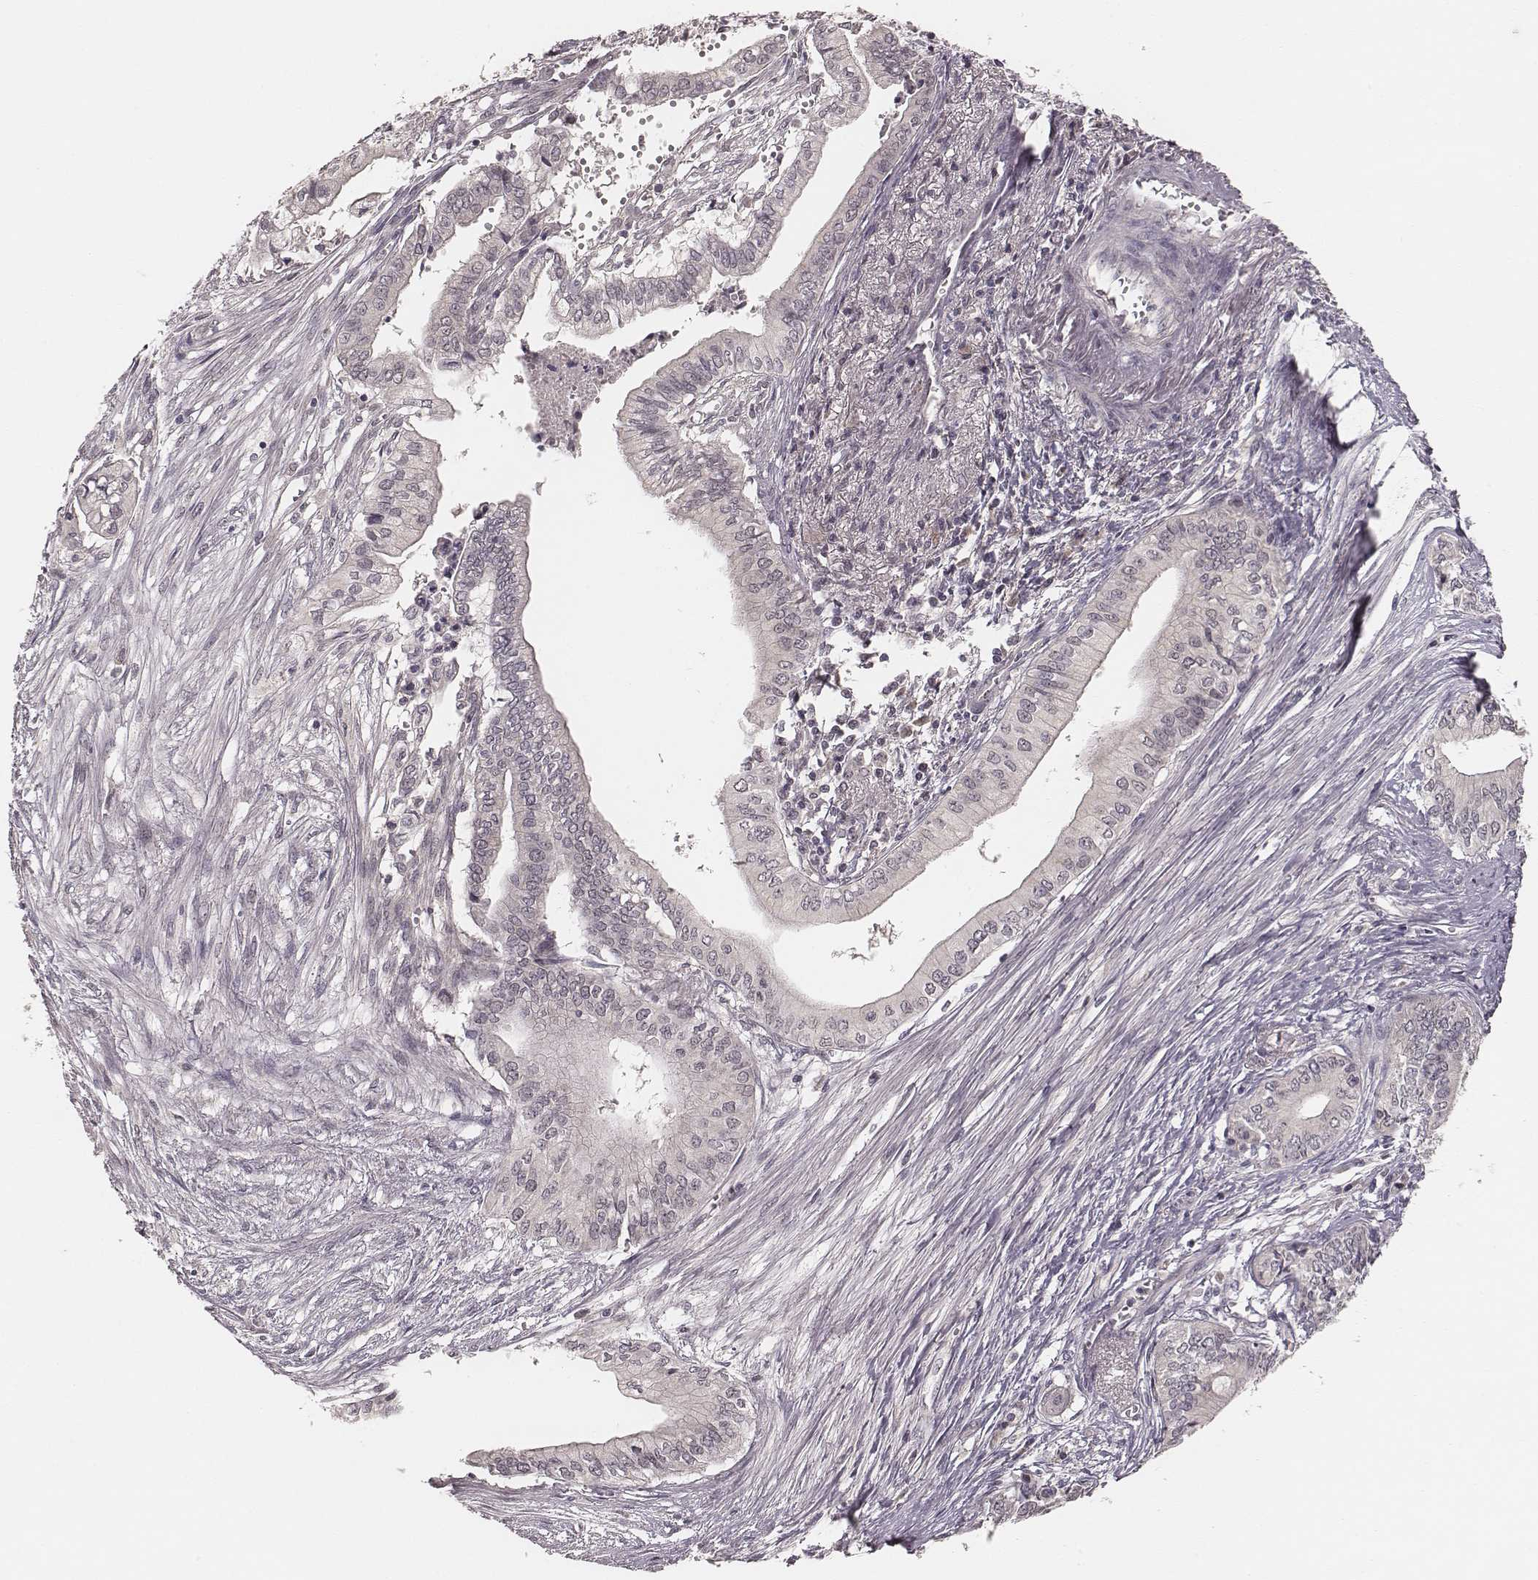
{"staining": {"intensity": "negative", "quantity": "none", "location": "none"}, "tissue": "pancreatic cancer", "cell_type": "Tumor cells", "image_type": "cancer", "snomed": [{"axis": "morphology", "description": "Adenocarcinoma, NOS"}, {"axis": "topography", "description": "Pancreas"}], "caption": "IHC image of human pancreatic cancer stained for a protein (brown), which reveals no positivity in tumor cells.", "gene": "LY6K", "patient": {"sex": "female", "age": 61}}